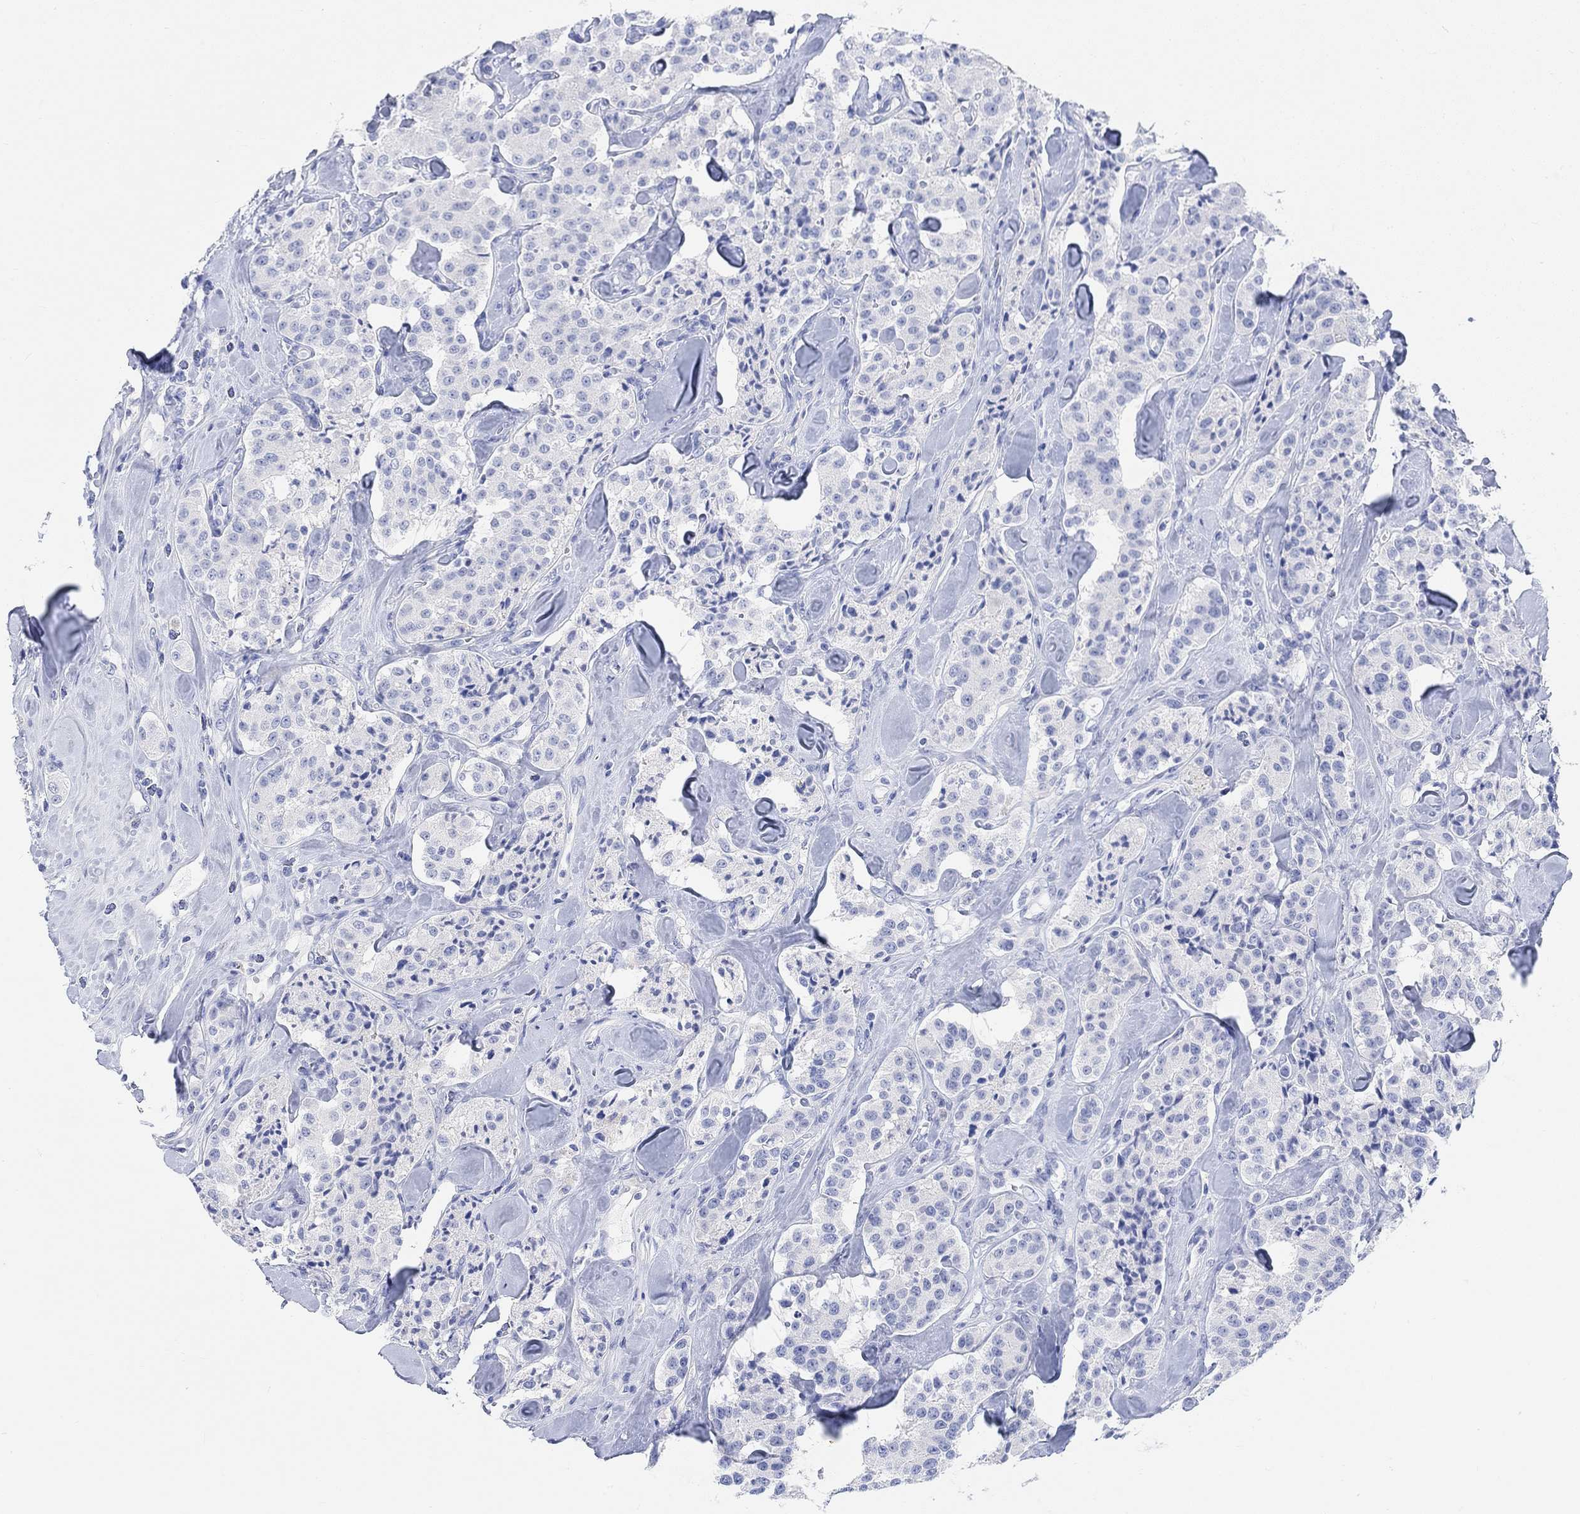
{"staining": {"intensity": "negative", "quantity": "none", "location": "none"}, "tissue": "carcinoid", "cell_type": "Tumor cells", "image_type": "cancer", "snomed": [{"axis": "morphology", "description": "Carcinoid, malignant, NOS"}, {"axis": "topography", "description": "Pancreas"}], "caption": "This is a photomicrograph of immunohistochemistry (IHC) staining of malignant carcinoid, which shows no positivity in tumor cells.", "gene": "XIRP2", "patient": {"sex": "male", "age": 41}}